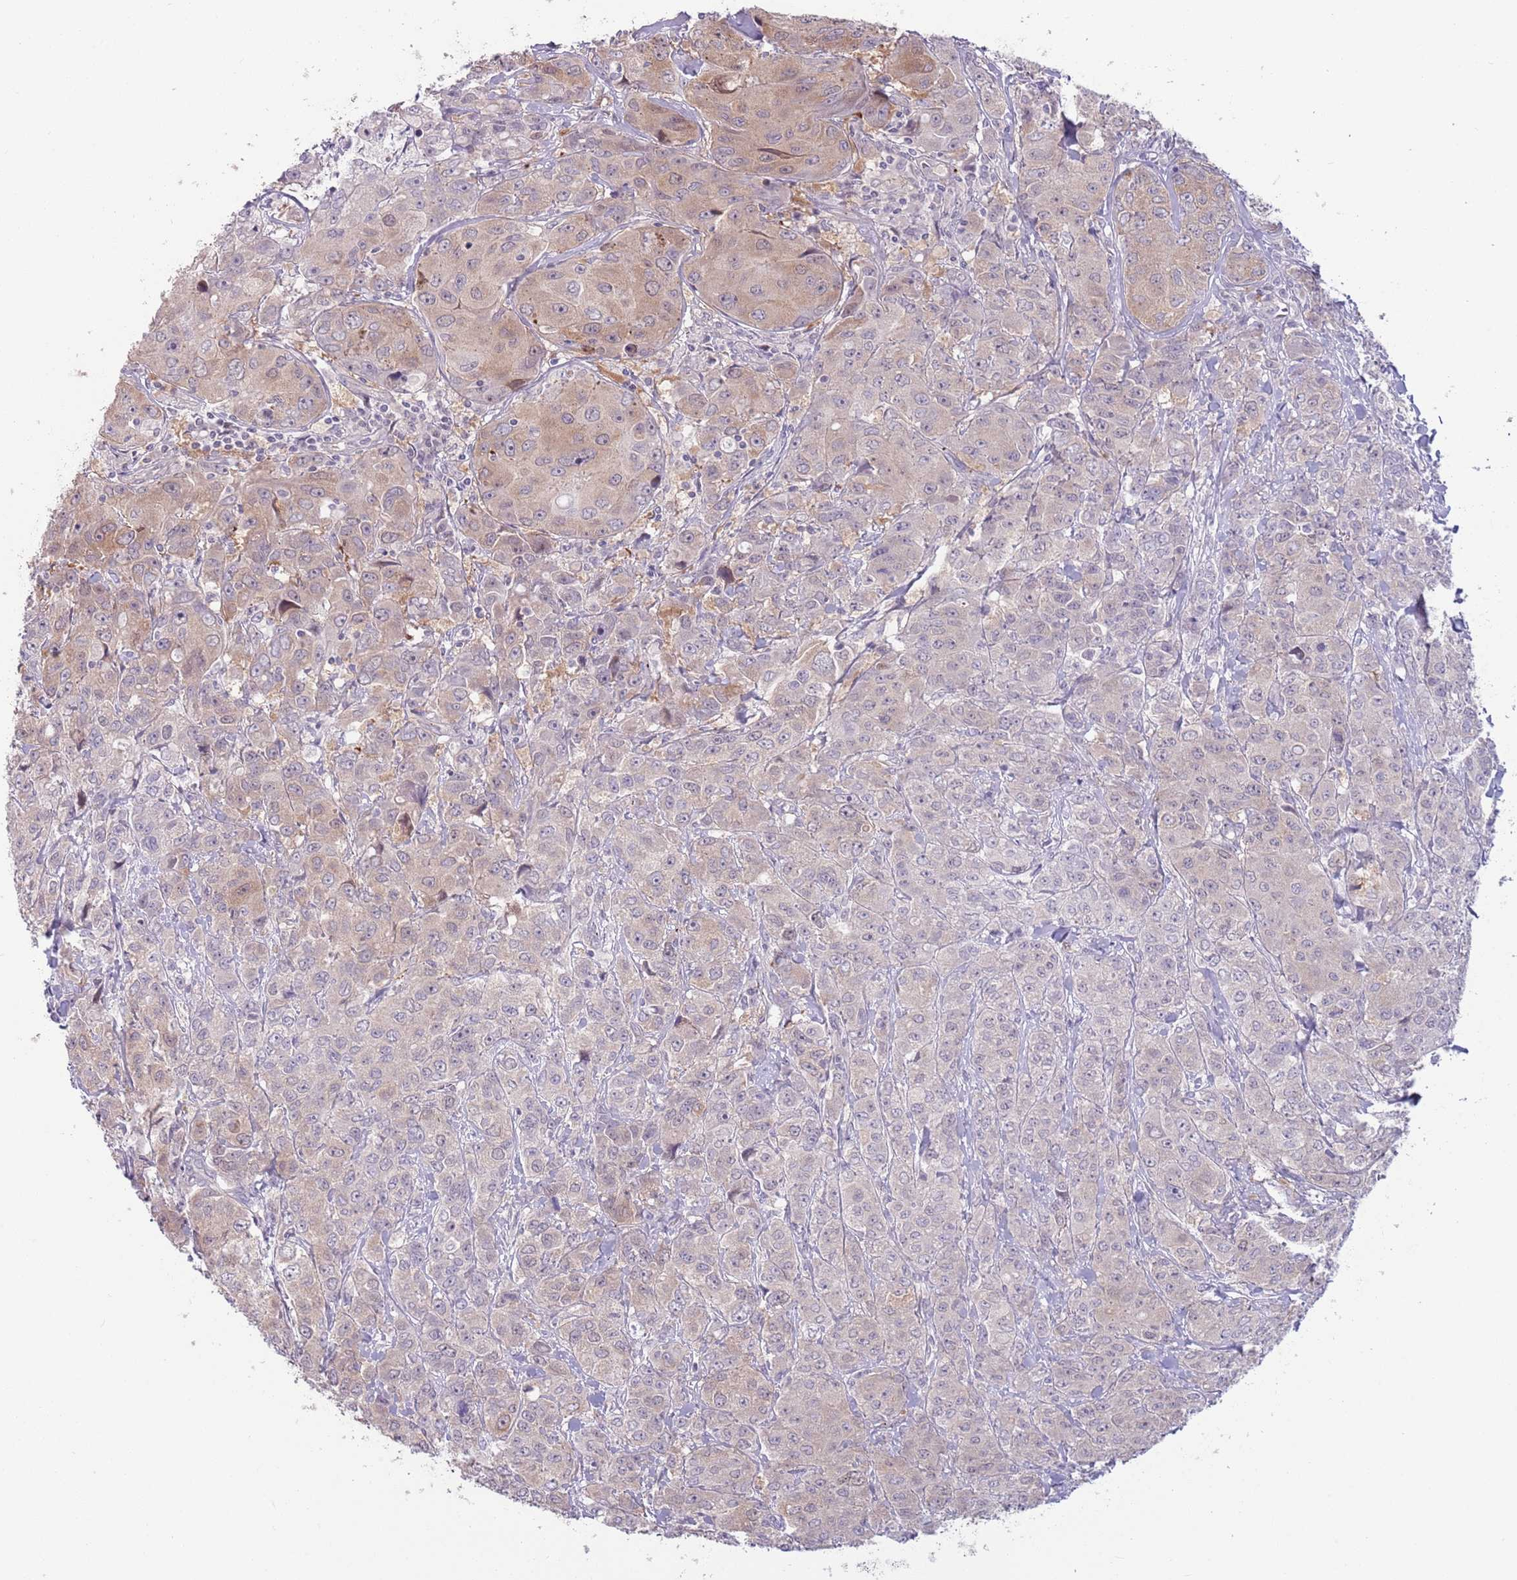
{"staining": {"intensity": "weak", "quantity": "25%-75%", "location": "cytoplasmic/membranous"}, "tissue": "breast cancer", "cell_type": "Tumor cells", "image_type": "cancer", "snomed": [{"axis": "morphology", "description": "Duct carcinoma"}, {"axis": "topography", "description": "Breast"}], "caption": "Breast cancer stained with immunohistochemistry exhibits weak cytoplasmic/membranous positivity in approximately 25%-75% of tumor cells.", "gene": "LDHD", "patient": {"sex": "female", "age": 43}}